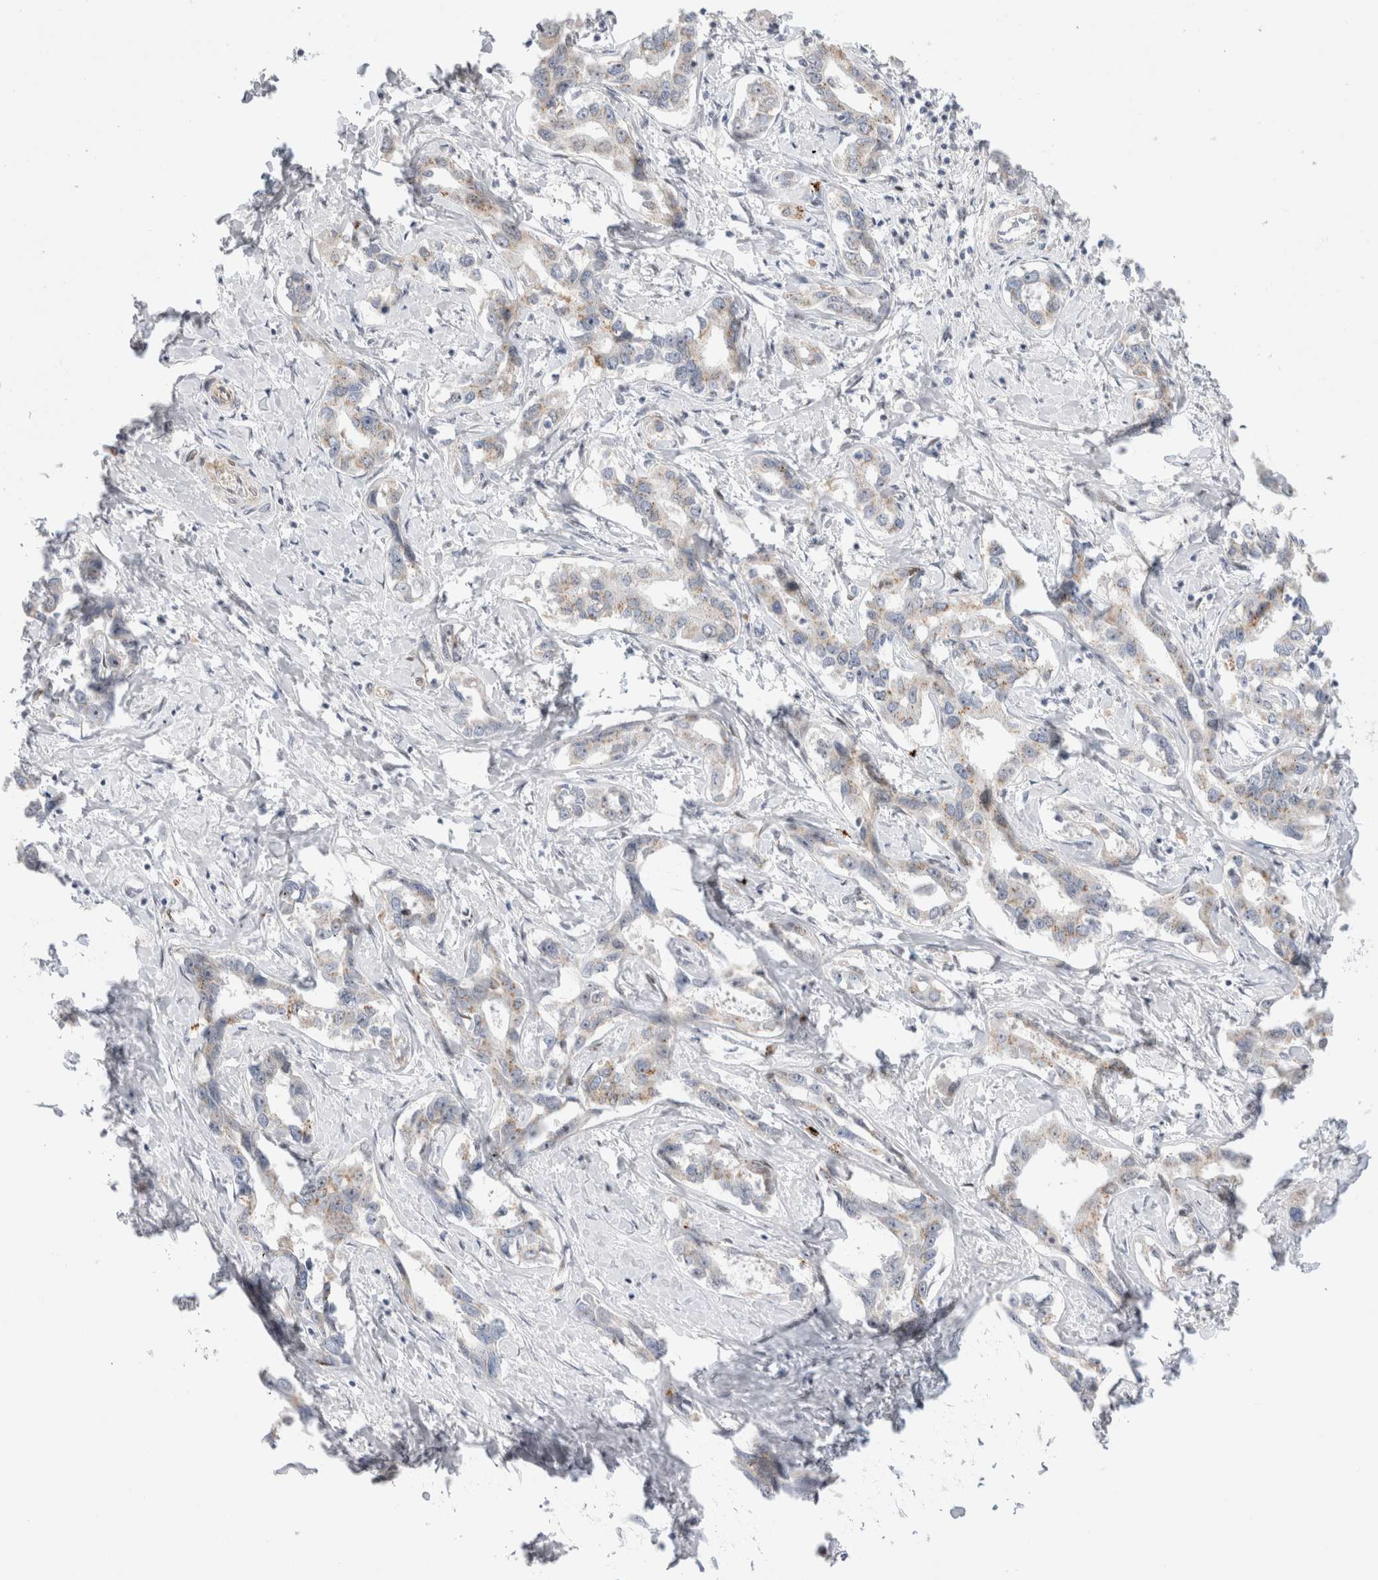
{"staining": {"intensity": "weak", "quantity": "<25%", "location": "cytoplasmic/membranous"}, "tissue": "liver cancer", "cell_type": "Tumor cells", "image_type": "cancer", "snomed": [{"axis": "morphology", "description": "Cholangiocarcinoma"}, {"axis": "topography", "description": "Liver"}], "caption": "High magnification brightfield microscopy of liver cancer stained with DAB (brown) and counterstained with hematoxylin (blue): tumor cells show no significant staining. (DAB immunohistochemistry (IHC) visualized using brightfield microscopy, high magnification).", "gene": "VPS28", "patient": {"sex": "male", "age": 59}}